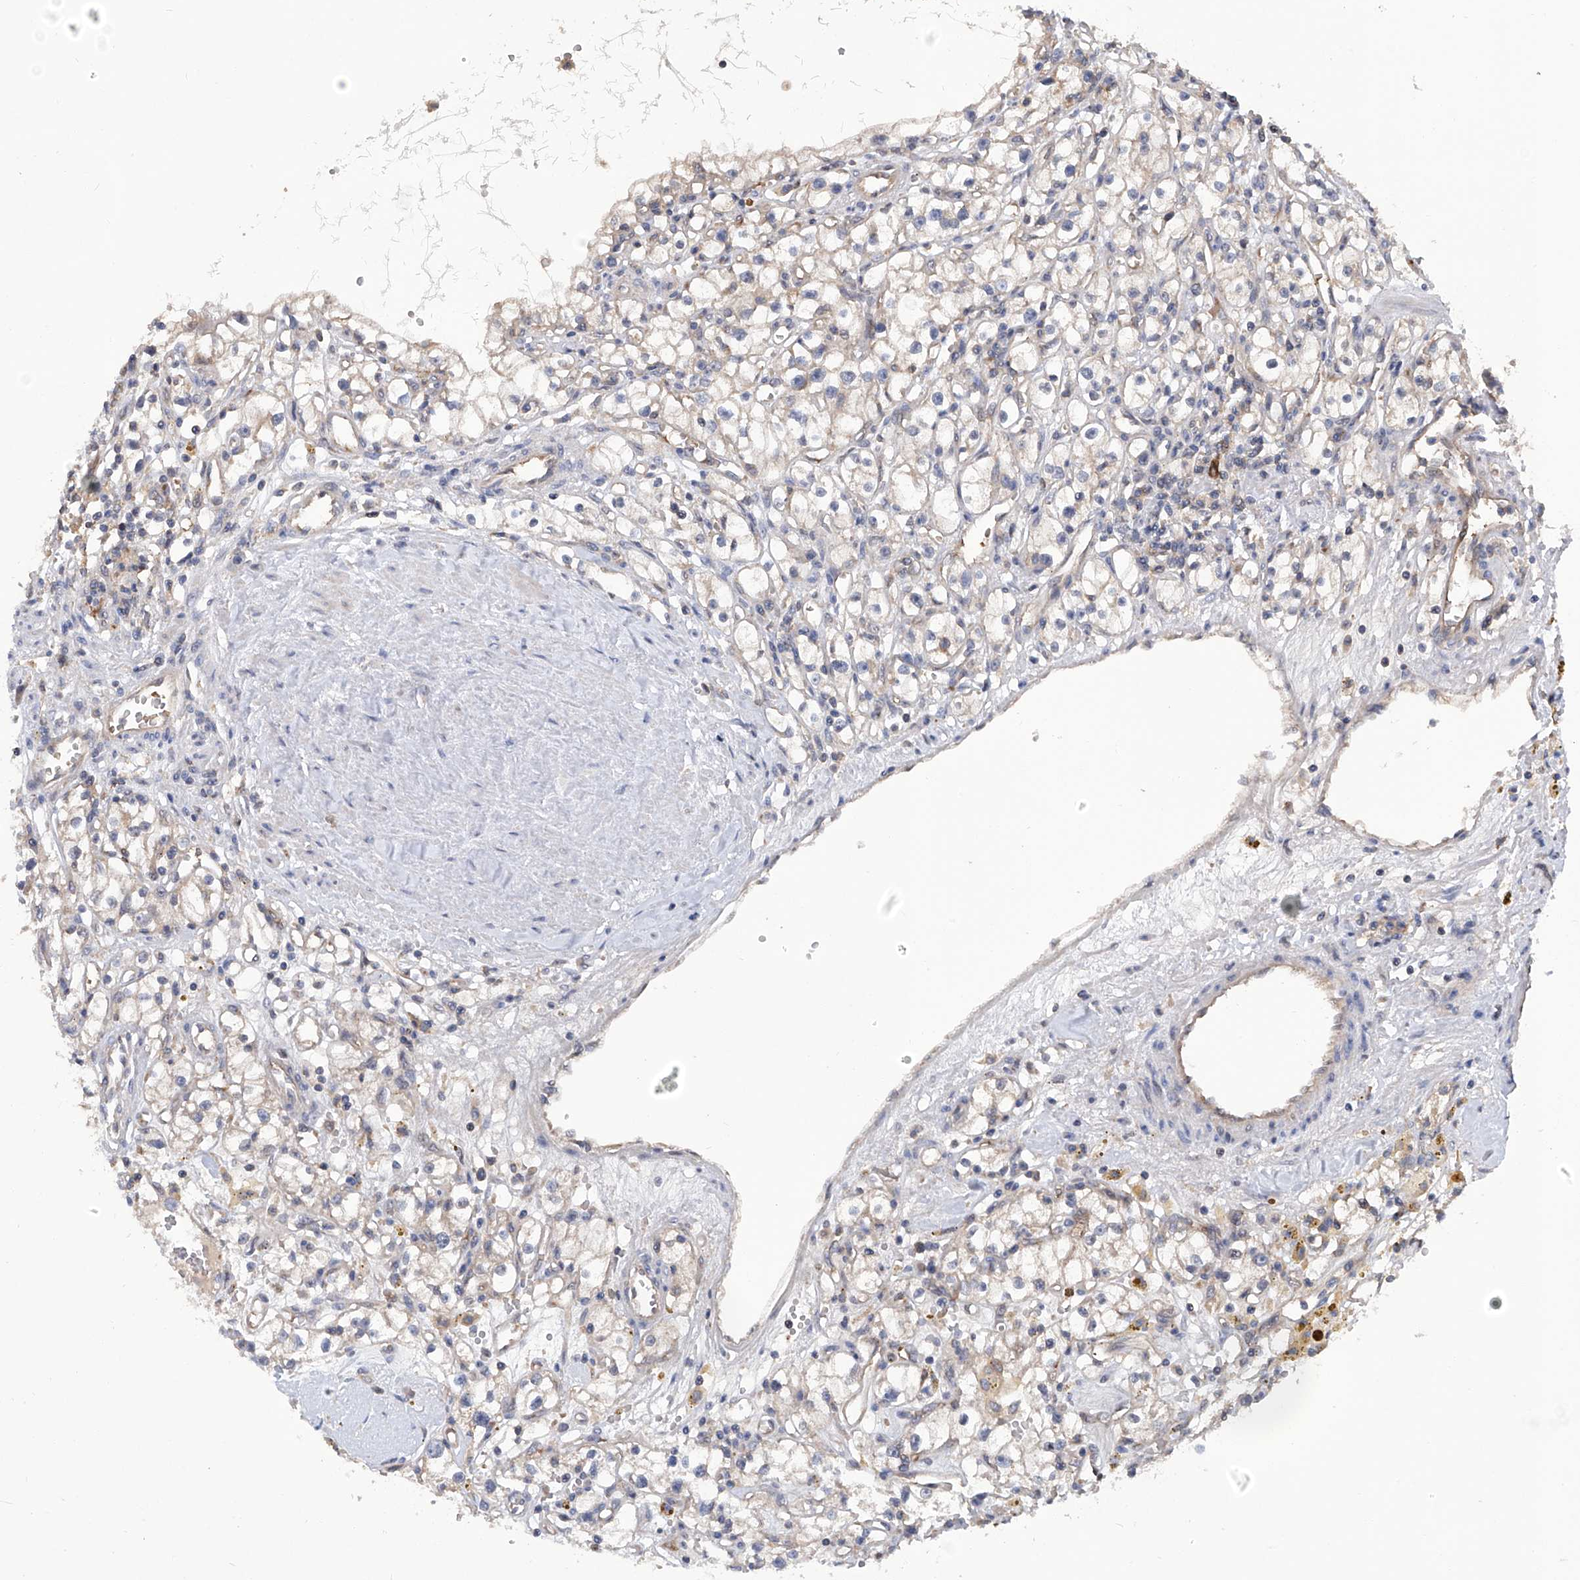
{"staining": {"intensity": "negative", "quantity": "none", "location": "none"}, "tissue": "renal cancer", "cell_type": "Tumor cells", "image_type": "cancer", "snomed": [{"axis": "morphology", "description": "Adenocarcinoma, NOS"}, {"axis": "topography", "description": "Kidney"}], "caption": "Tumor cells show no significant protein expression in adenocarcinoma (renal). (Stains: DAB IHC with hematoxylin counter stain, Microscopy: brightfield microscopy at high magnification).", "gene": "NUDT17", "patient": {"sex": "male", "age": 56}}